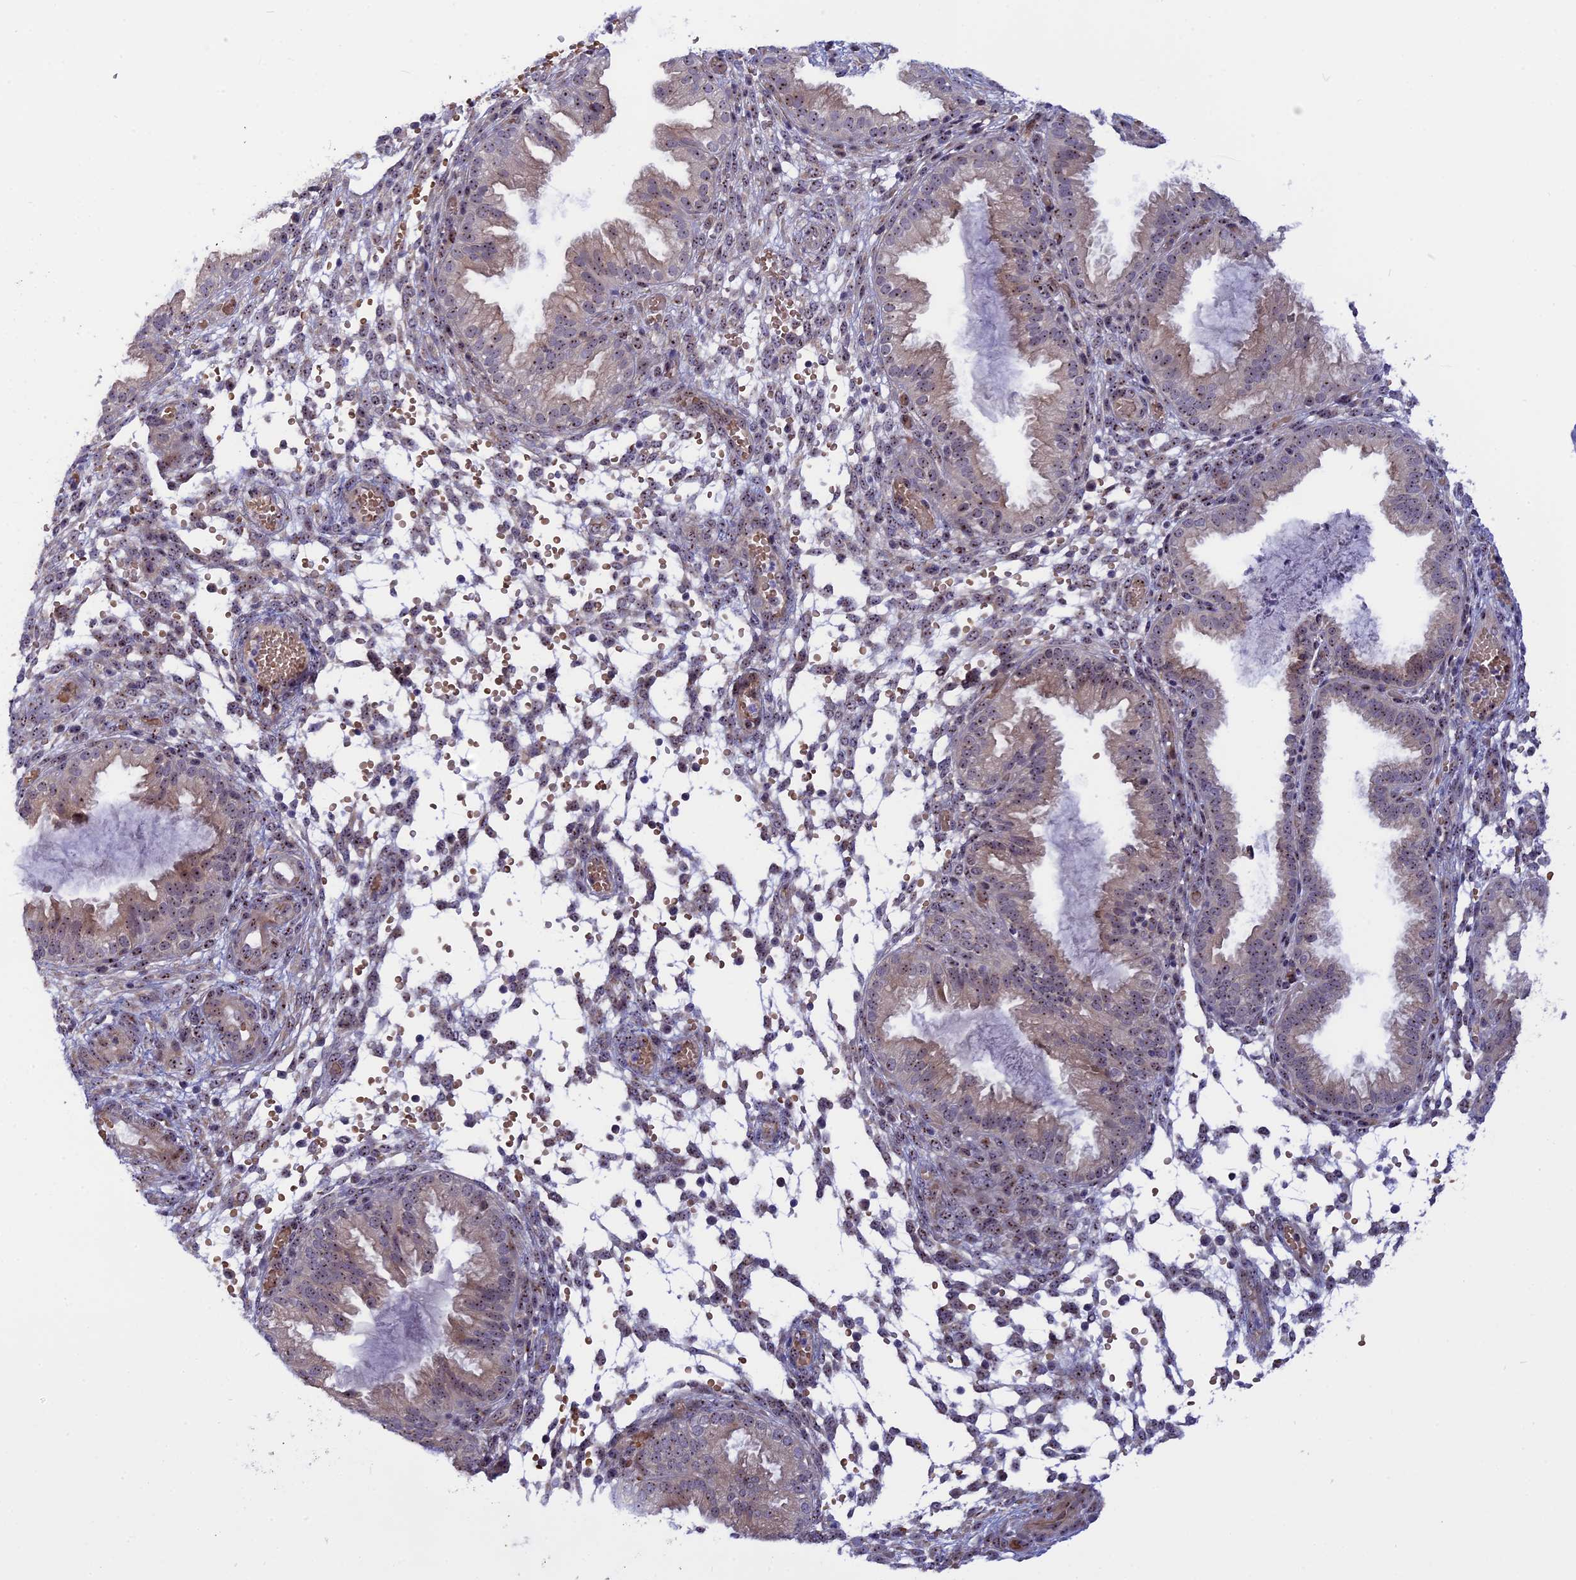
{"staining": {"intensity": "weak", "quantity": "25%-75%", "location": "nuclear"}, "tissue": "endometrium", "cell_type": "Cells in endometrial stroma", "image_type": "normal", "snomed": [{"axis": "morphology", "description": "Normal tissue, NOS"}, {"axis": "topography", "description": "Endometrium"}], "caption": "Immunohistochemical staining of unremarkable endometrium shows weak nuclear protein staining in approximately 25%-75% of cells in endometrial stroma. (DAB (3,3'-diaminobenzidine) IHC with brightfield microscopy, high magnification).", "gene": "DBNDD1", "patient": {"sex": "female", "age": 33}}